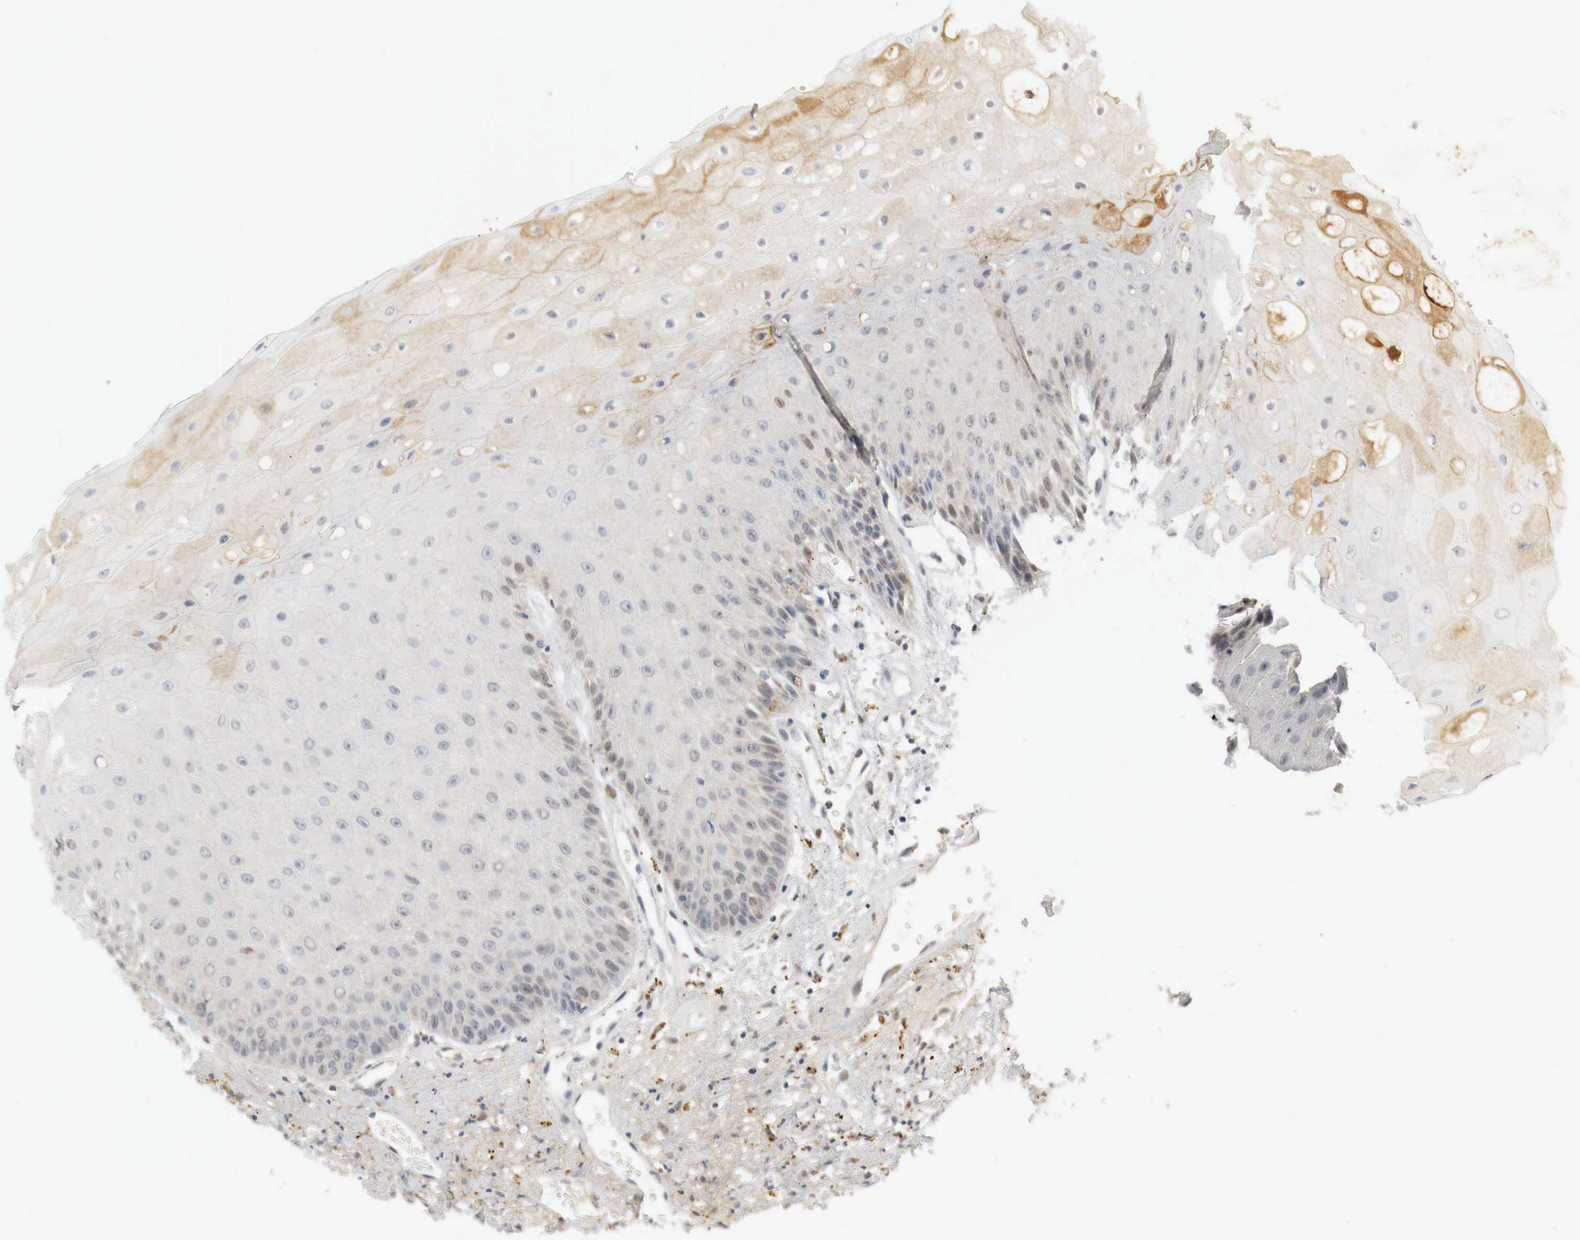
{"staining": {"intensity": "moderate", "quantity": "25%-75%", "location": "cytoplasmic/membranous,nuclear"}, "tissue": "oral mucosa", "cell_type": "Squamous epithelial cells", "image_type": "normal", "snomed": [{"axis": "morphology", "description": "Normal tissue, NOS"}, {"axis": "topography", "description": "Oral tissue"}], "caption": "This image displays normal oral mucosa stained with immunohistochemistry to label a protein in brown. The cytoplasmic/membranous,nuclear of squamous epithelial cells show moderate positivity for the protein. Nuclei are counter-stained blue.", "gene": "MYC", "patient": {"sex": "male", "age": 54}}